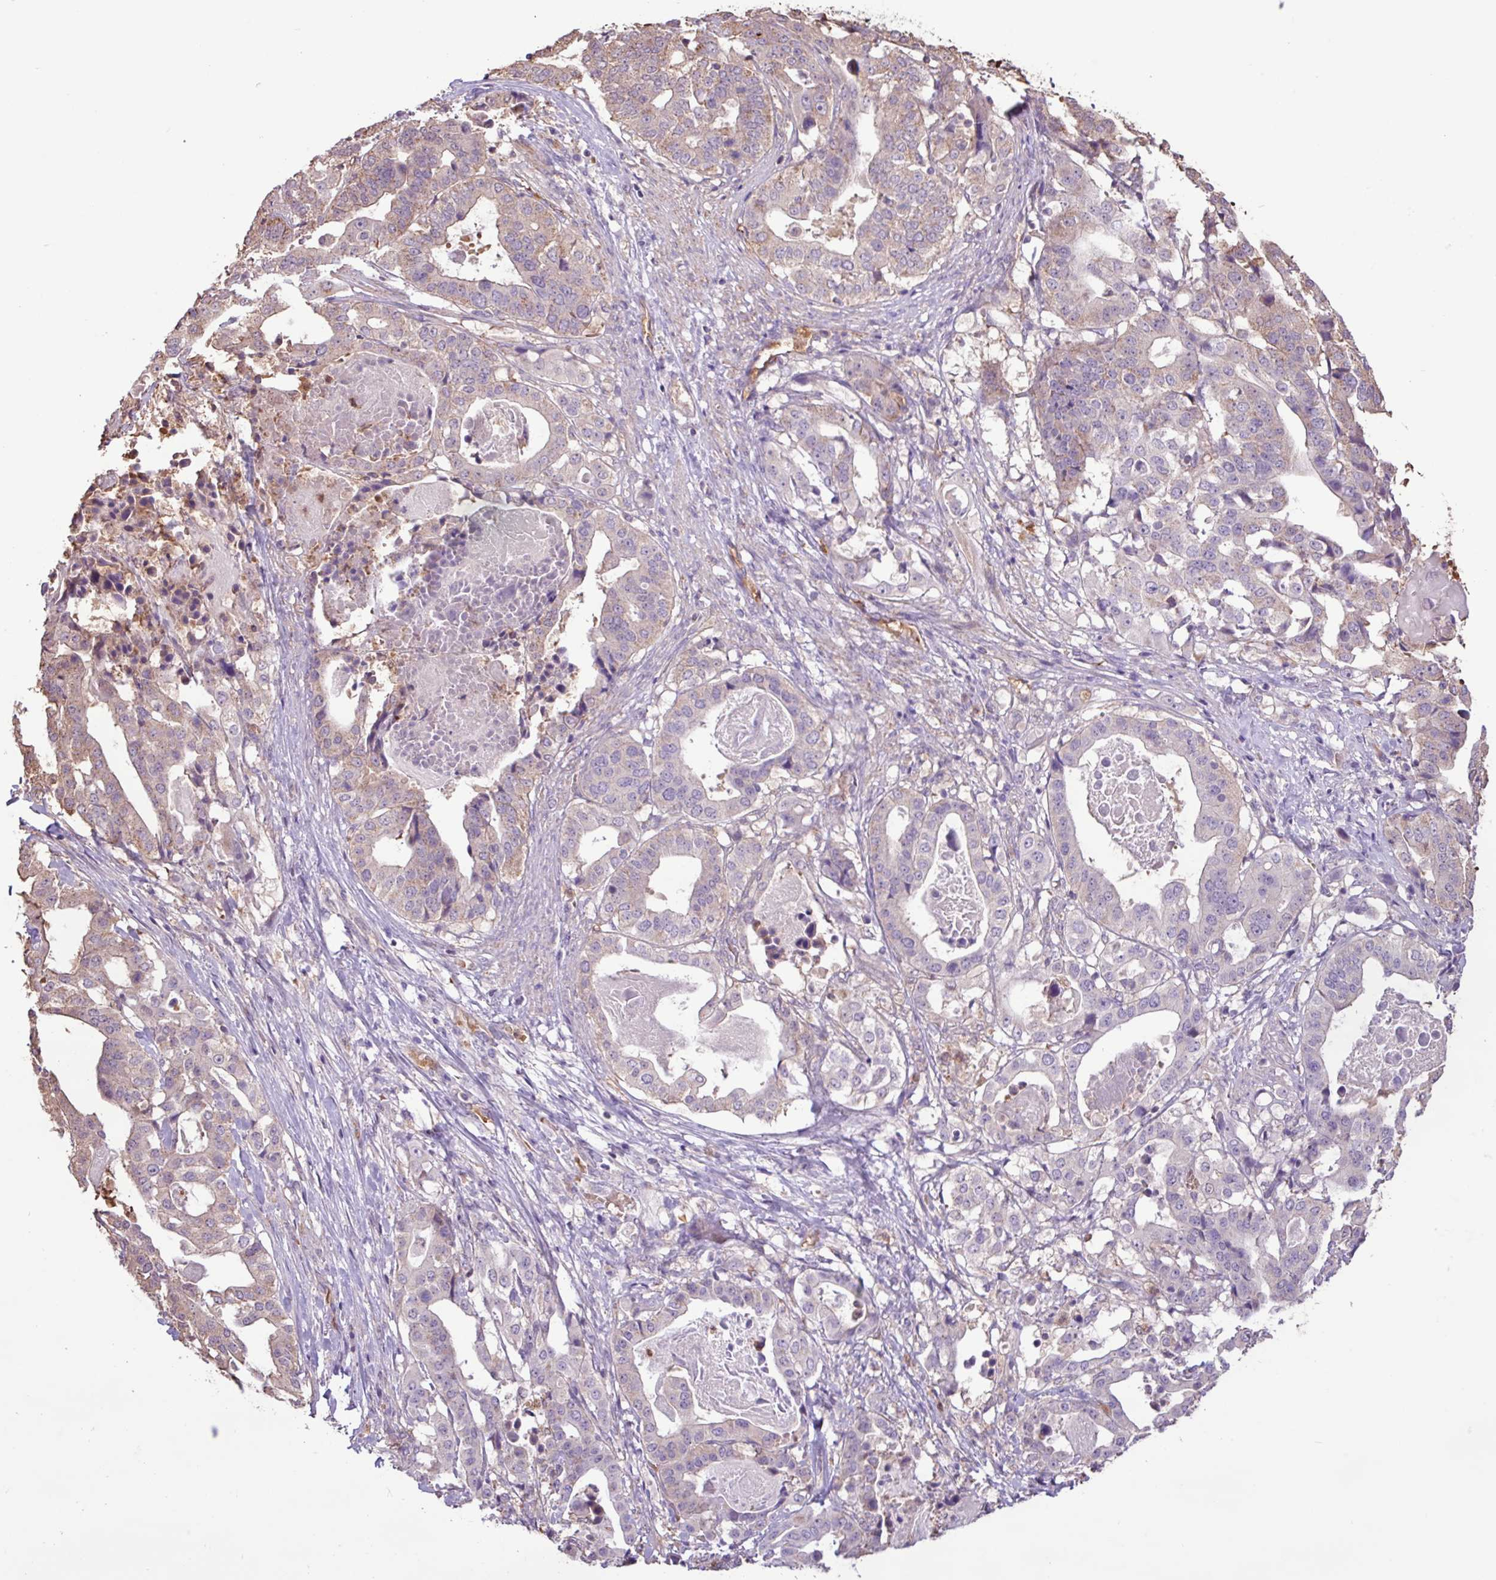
{"staining": {"intensity": "weak", "quantity": "25%-75%", "location": "cytoplasmic/membranous"}, "tissue": "stomach cancer", "cell_type": "Tumor cells", "image_type": "cancer", "snomed": [{"axis": "morphology", "description": "Adenocarcinoma, NOS"}, {"axis": "topography", "description": "Stomach"}], "caption": "This is an image of immunohistochemistry (IHC) staining of stomach cancer (adenocarcinoma), which shows weak expression in the cytoplasmic/membranous of tumor cells.", "gene": "CHST11", "patient": {"sex": "male", "age": 48}}